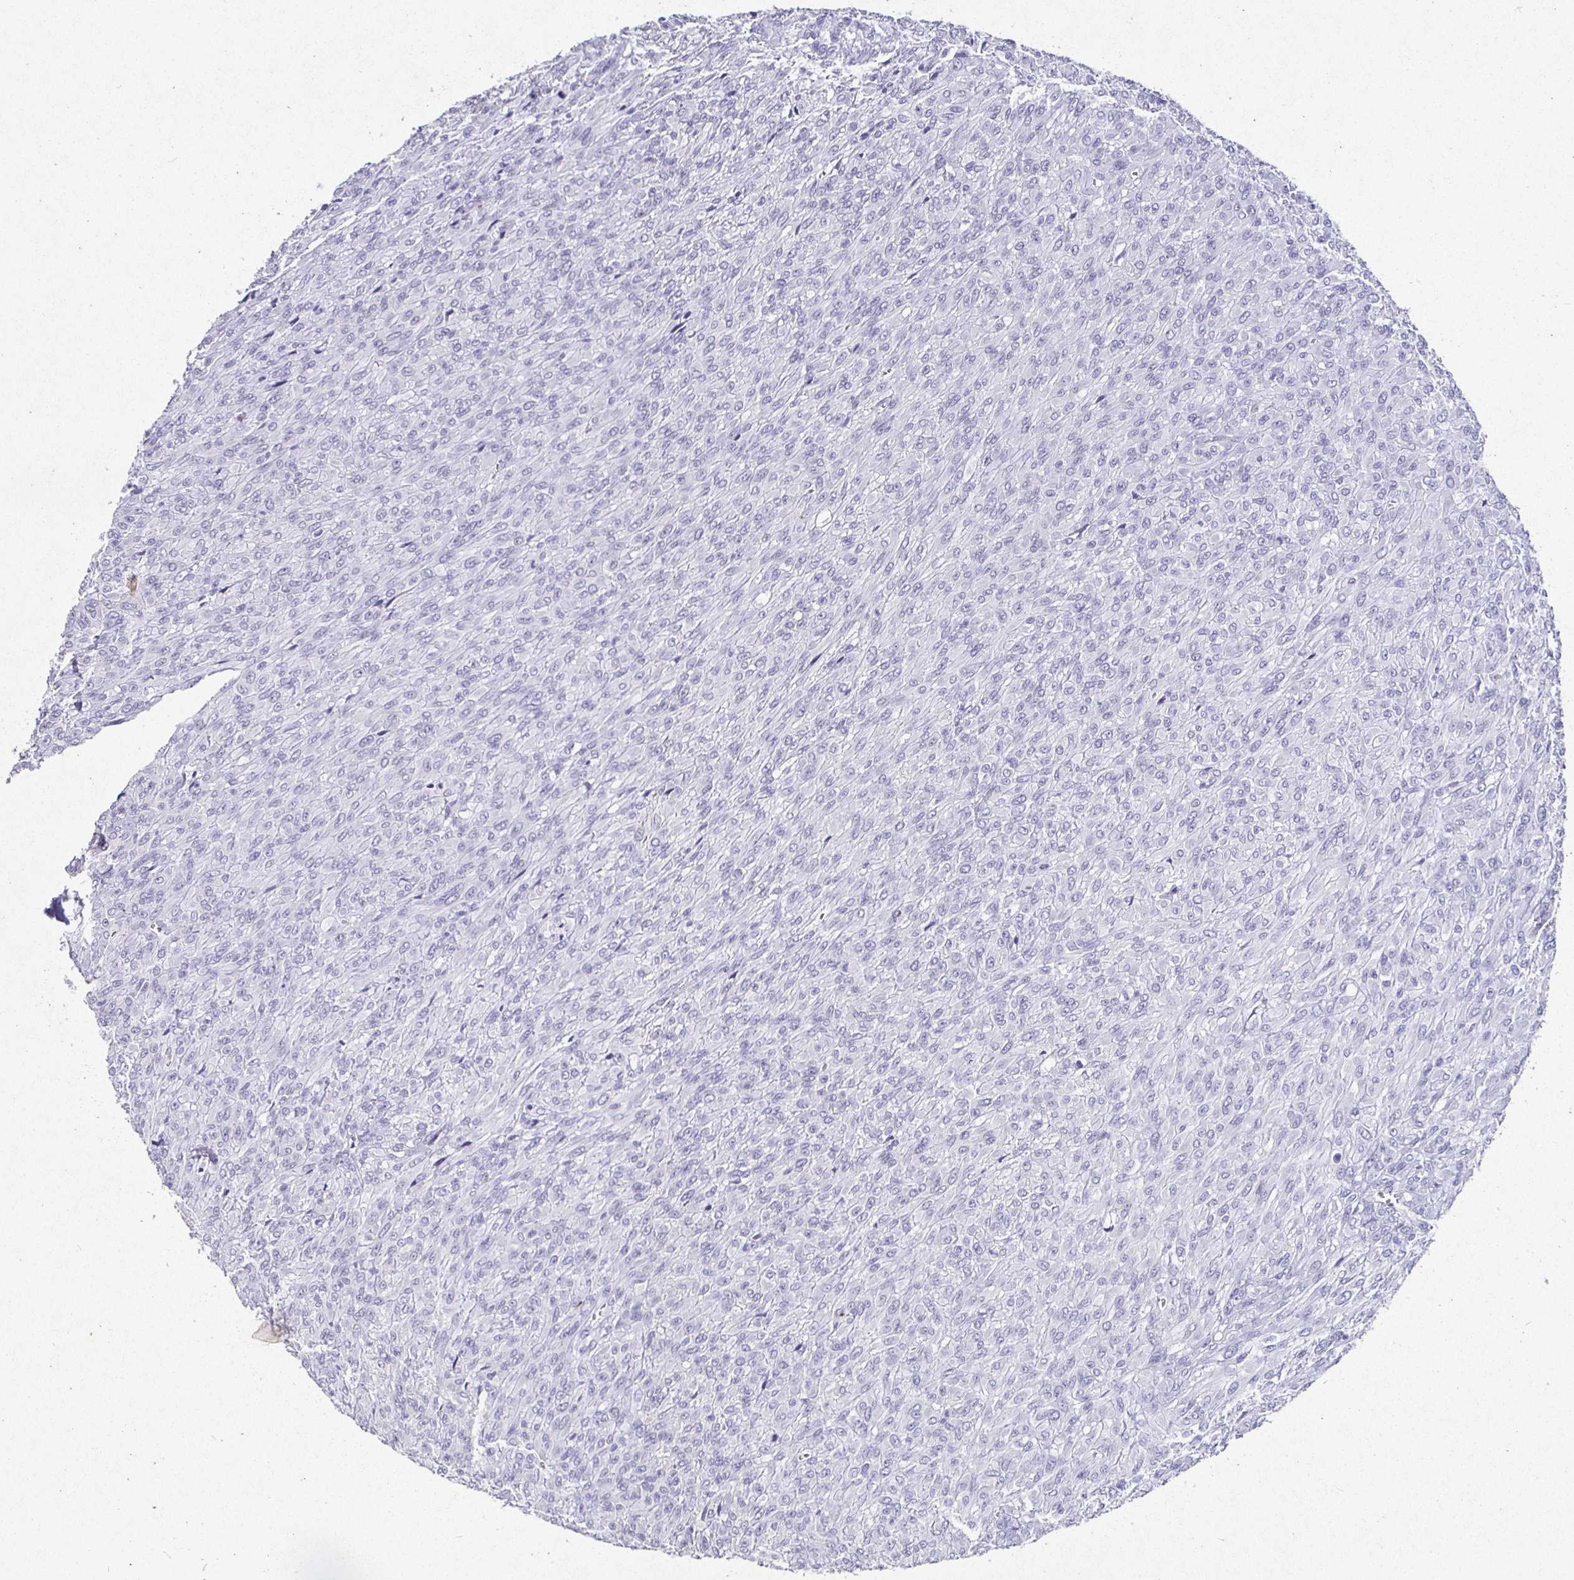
{"staining": {"intensity": "negative", "quantity": "none", "location": "none"}, "tissue": "renal cancer", "cell_type": "Tumor cells", "image_type": "cancer", "snomed": [{"axis": "morphology", "description": "Adenocarcinoma, NOS"}, {"axis": "topography", "description": "Kidney"}], "caption": "DAB (3,3'-diaminobenzidine) immunohistochemical staining of renal adenocarcinoma shows no significant positivity in tumor cells.", "gene": "SATB1", "patient": {"sex": "male", "age": 58}}